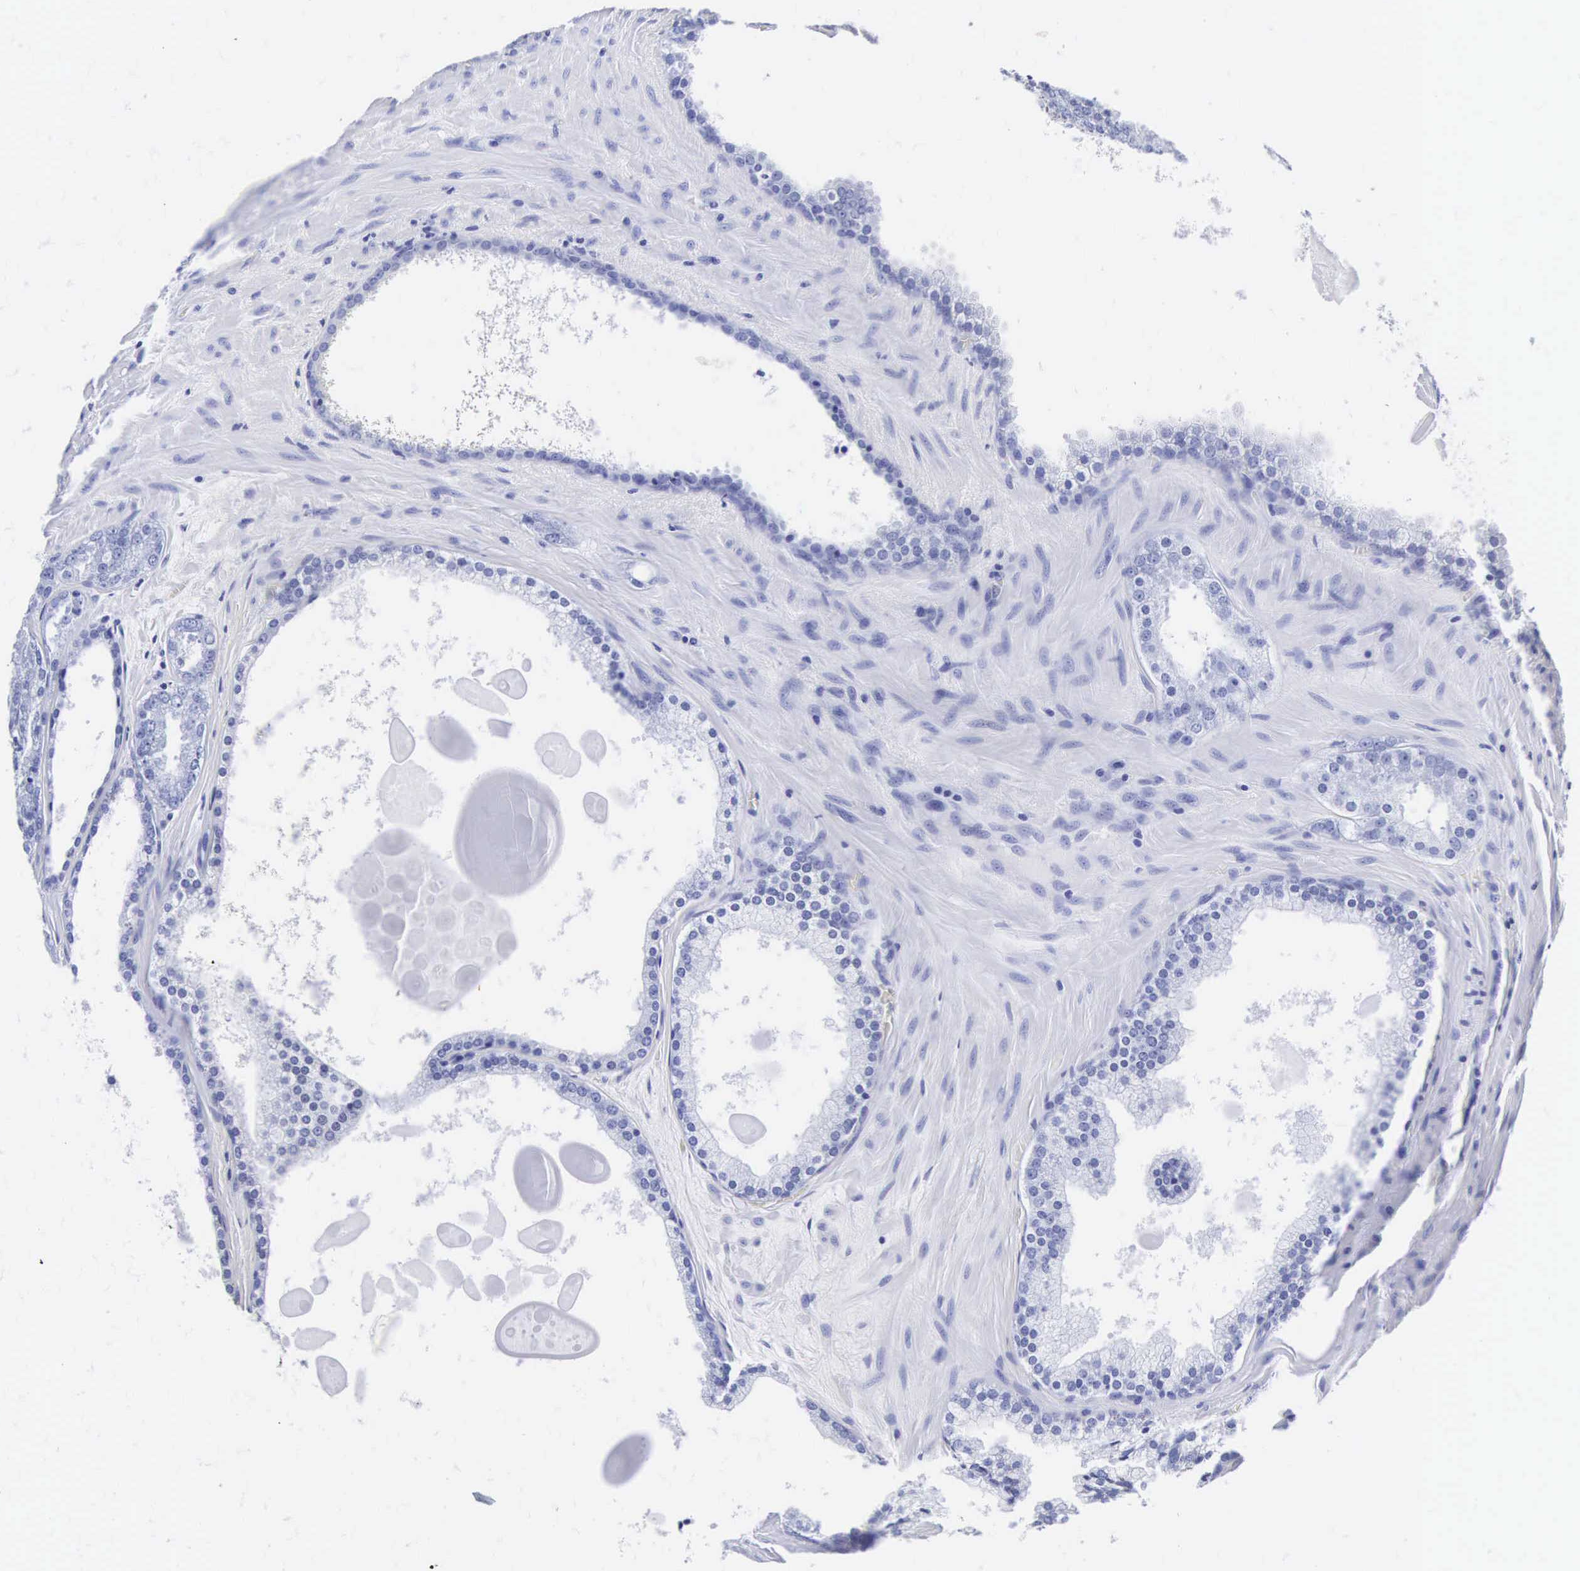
{"staining": {"intensity": "negative", "quantity": "none", "location": "none"}, "tissue": "prostate cancer", "cell_type": "Tumor cells", "image_type": "cancer", "snomed": [{"axis": "morphology", "description": "Adenocarcinoma, Medium grade"}, {"axis": "topography", "description": "Prostate"}], "caption": "An immunohistochemistry (IHC) micrograph of prostate cancer is shown. There is no staining in tumor cells of prostate cancer.", "gene": "INS", "patient": {"sex": "male", "age": 60}}